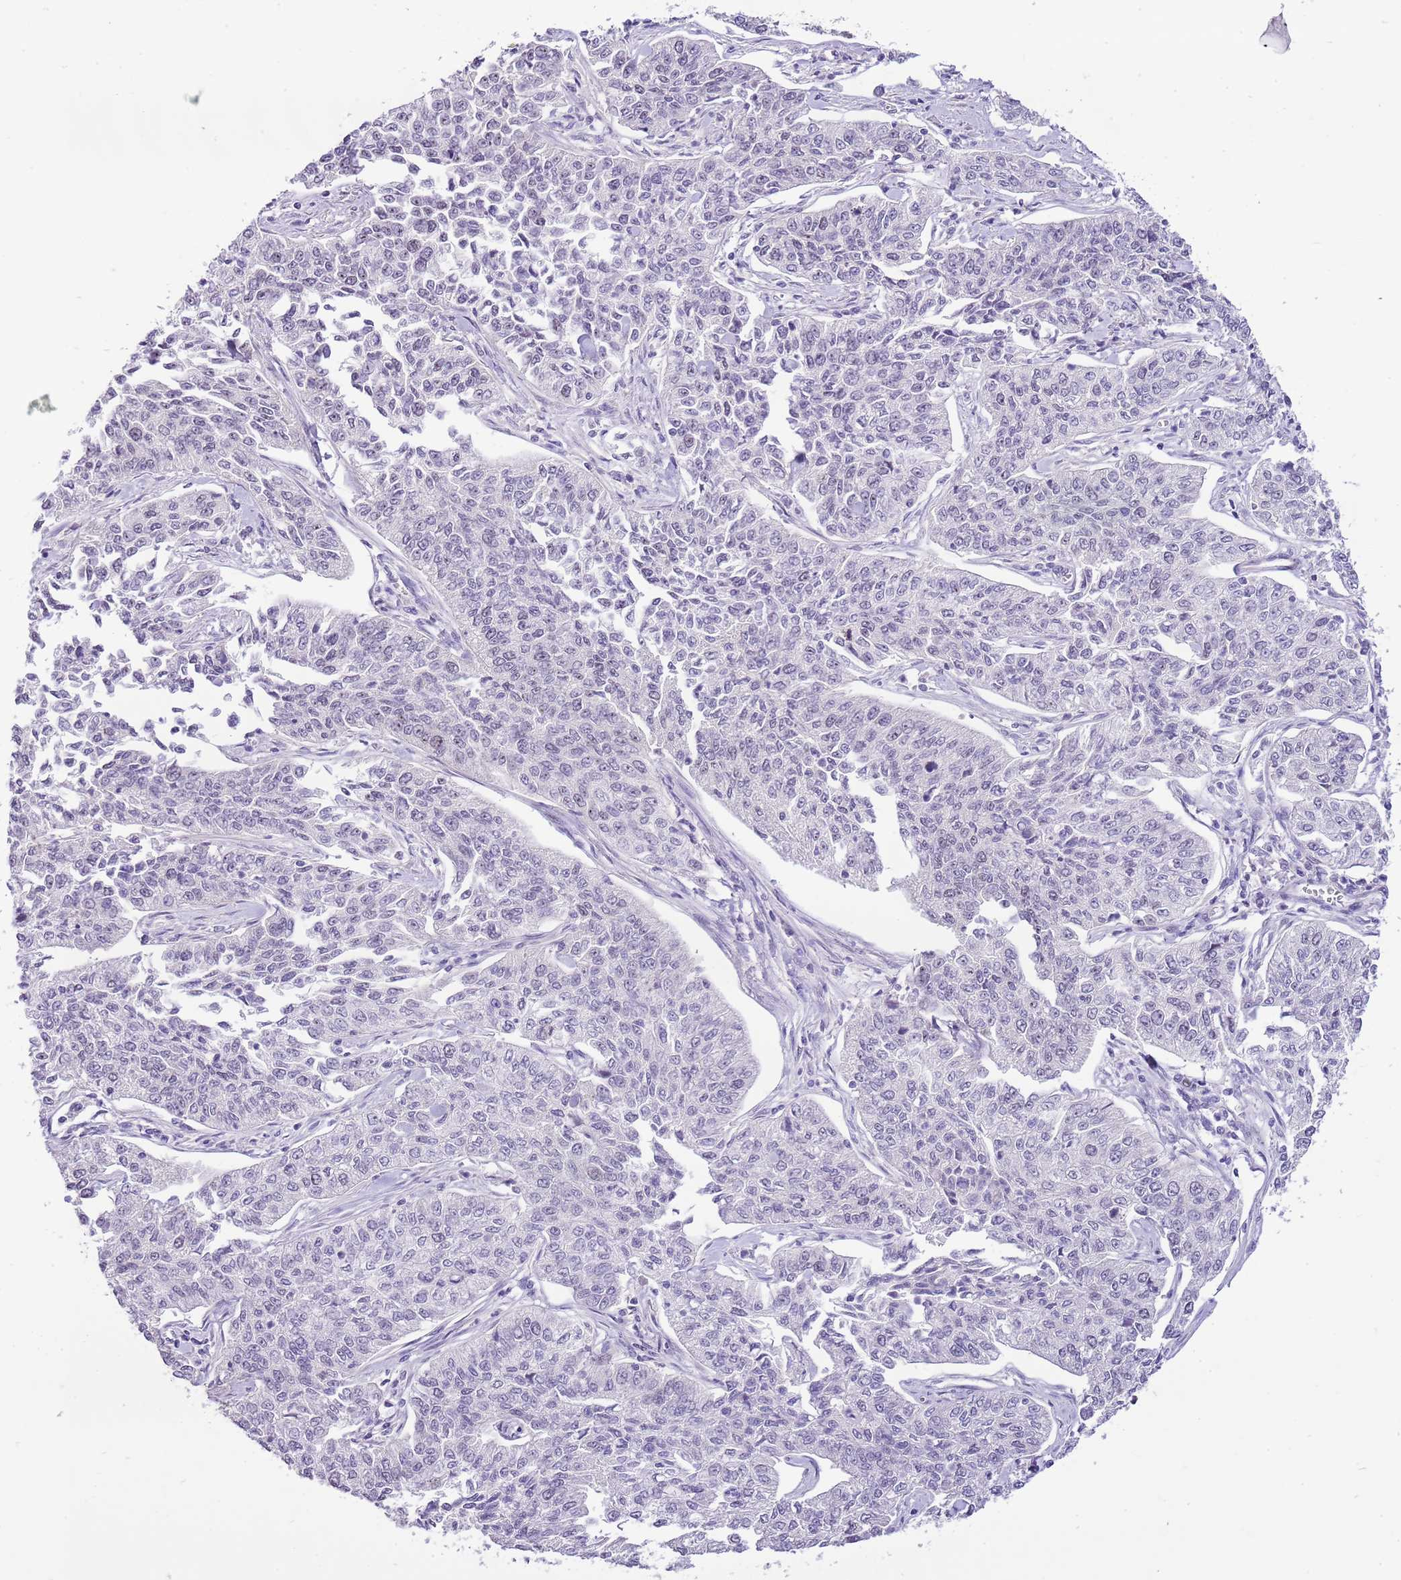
{"staining": {"intensity": "negative", "quantity": "none", "location": "none"}, "tissue": "cervical cancer", "cell_type": "Tumor cells", "image_type": "cancer", "snomed": [{"axis": "morphology", "description": "Squamous cell carcinoma, NOS"}, {"axis": "topography", "description": "Cervix"}], "caption": "There is no significant positivity in tumor cells of cervical squamous cell carcinoma.", "gene": "FBRSL1", "patient": {"sex": "female", "age": 35}}